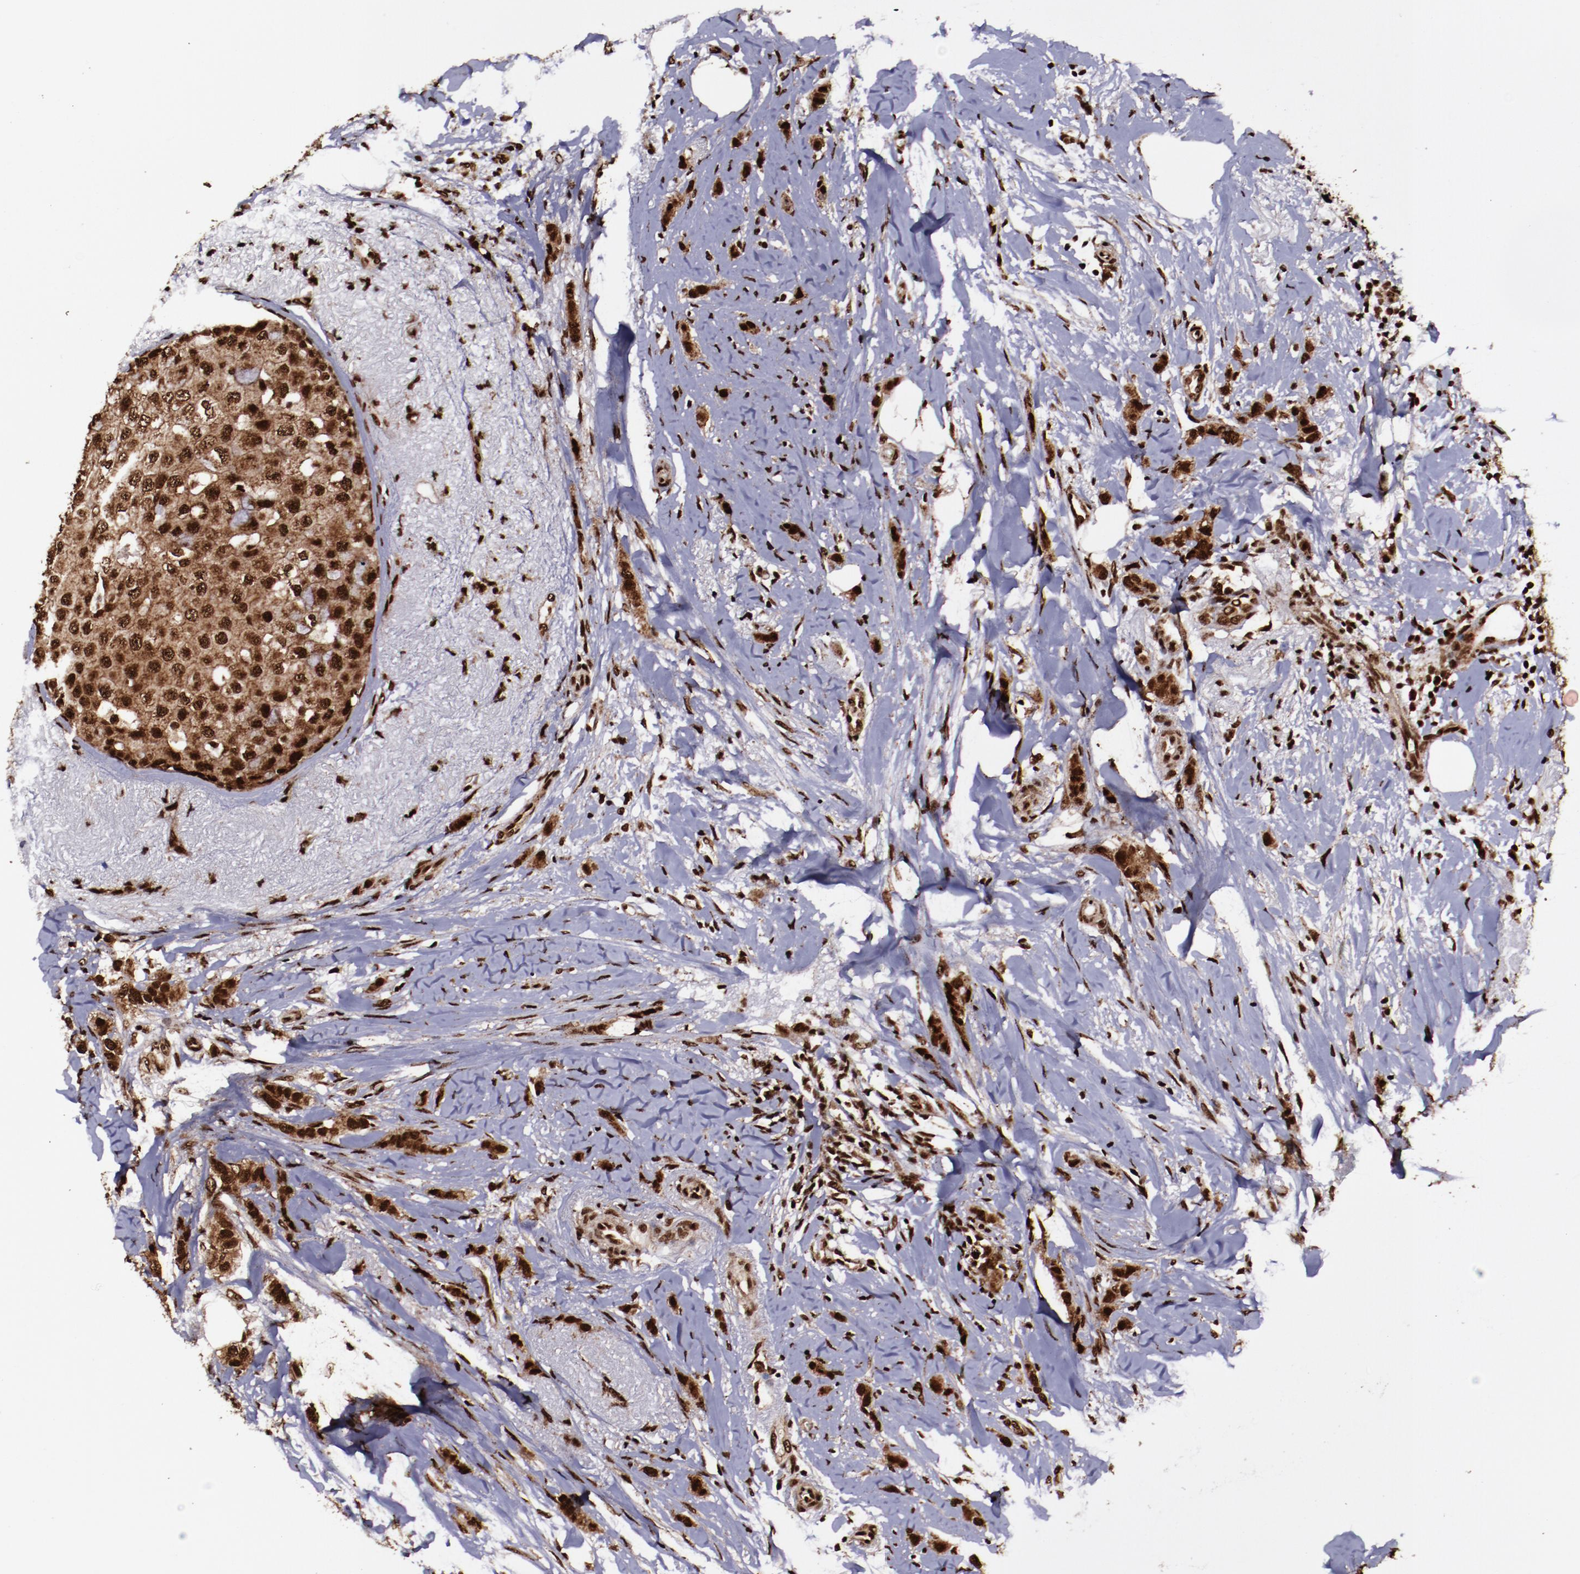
{"staining": {"intensity": "strong", "quantity": ">75%", "location": "cytoplasmic/membranous,nuclear"}, "tissue": "breast cancer", "cell_type": "Tumor cells", "image_type": "cancer", "snomed": [{"axis": "morphology", "description": "Lobular carcinoma"}, {"axis": "topography", "description": "Breast"}], "caption": "Breast cancer stained with a protein marker displays strong staining in tumor cells.", "gene": "SNW1", "patient": {"sex": "female", "age": 55}}